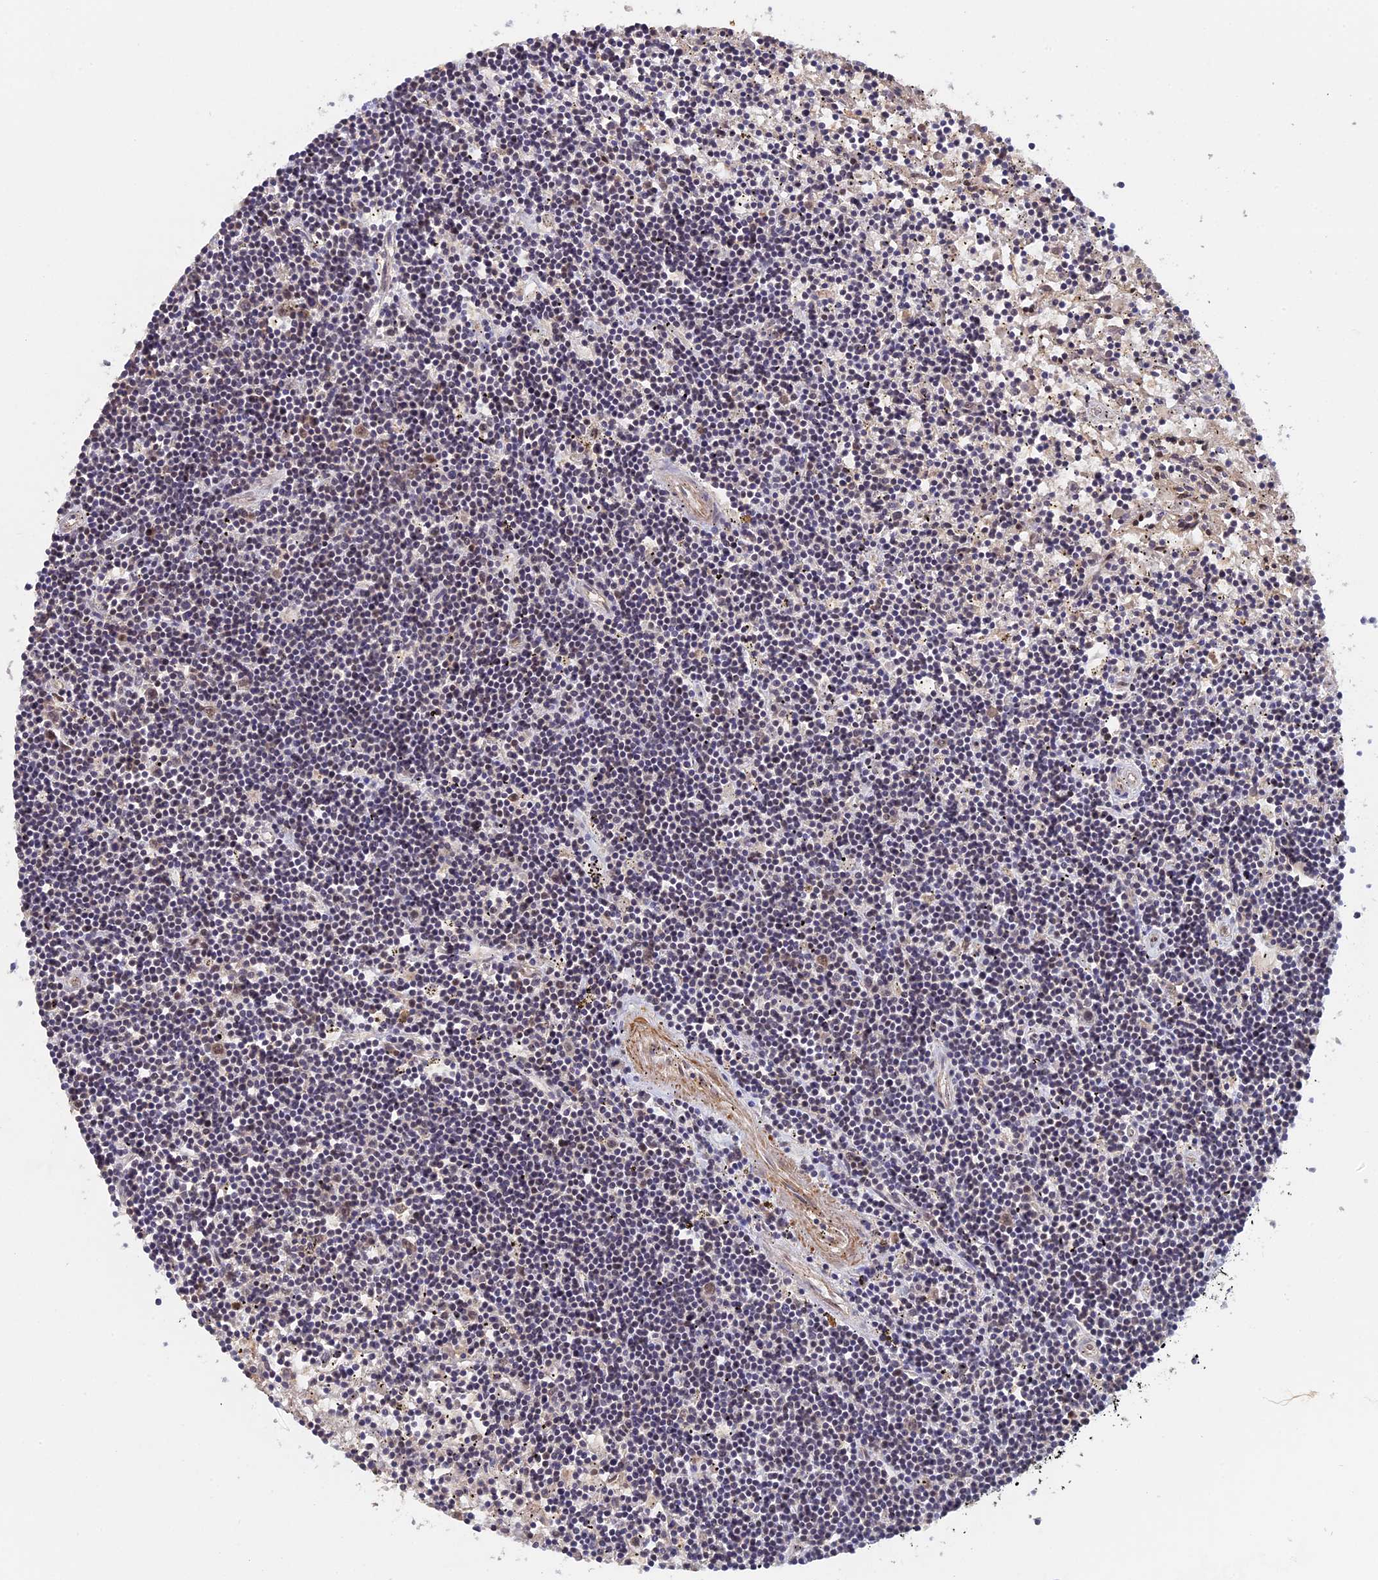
{"staining": {"intensity": "negative", "quantity": "none", "location": "none"}, "tissue": "lymphoma", "cell_type": "Tumor cells", "image_type": "cancer", "snomed": [{"axis": "morphology", "description": "Malignant lymphoma, non-Hodgkin's type, Low grade"}, {"axis": "topography", "description": "Spleen"}], "caption": "Photomicrograph shows no protein expression in tumor cells of lymphoma tissue.", "gene": "FAM98C", "patient": {"sex": "male", "age": 76}}